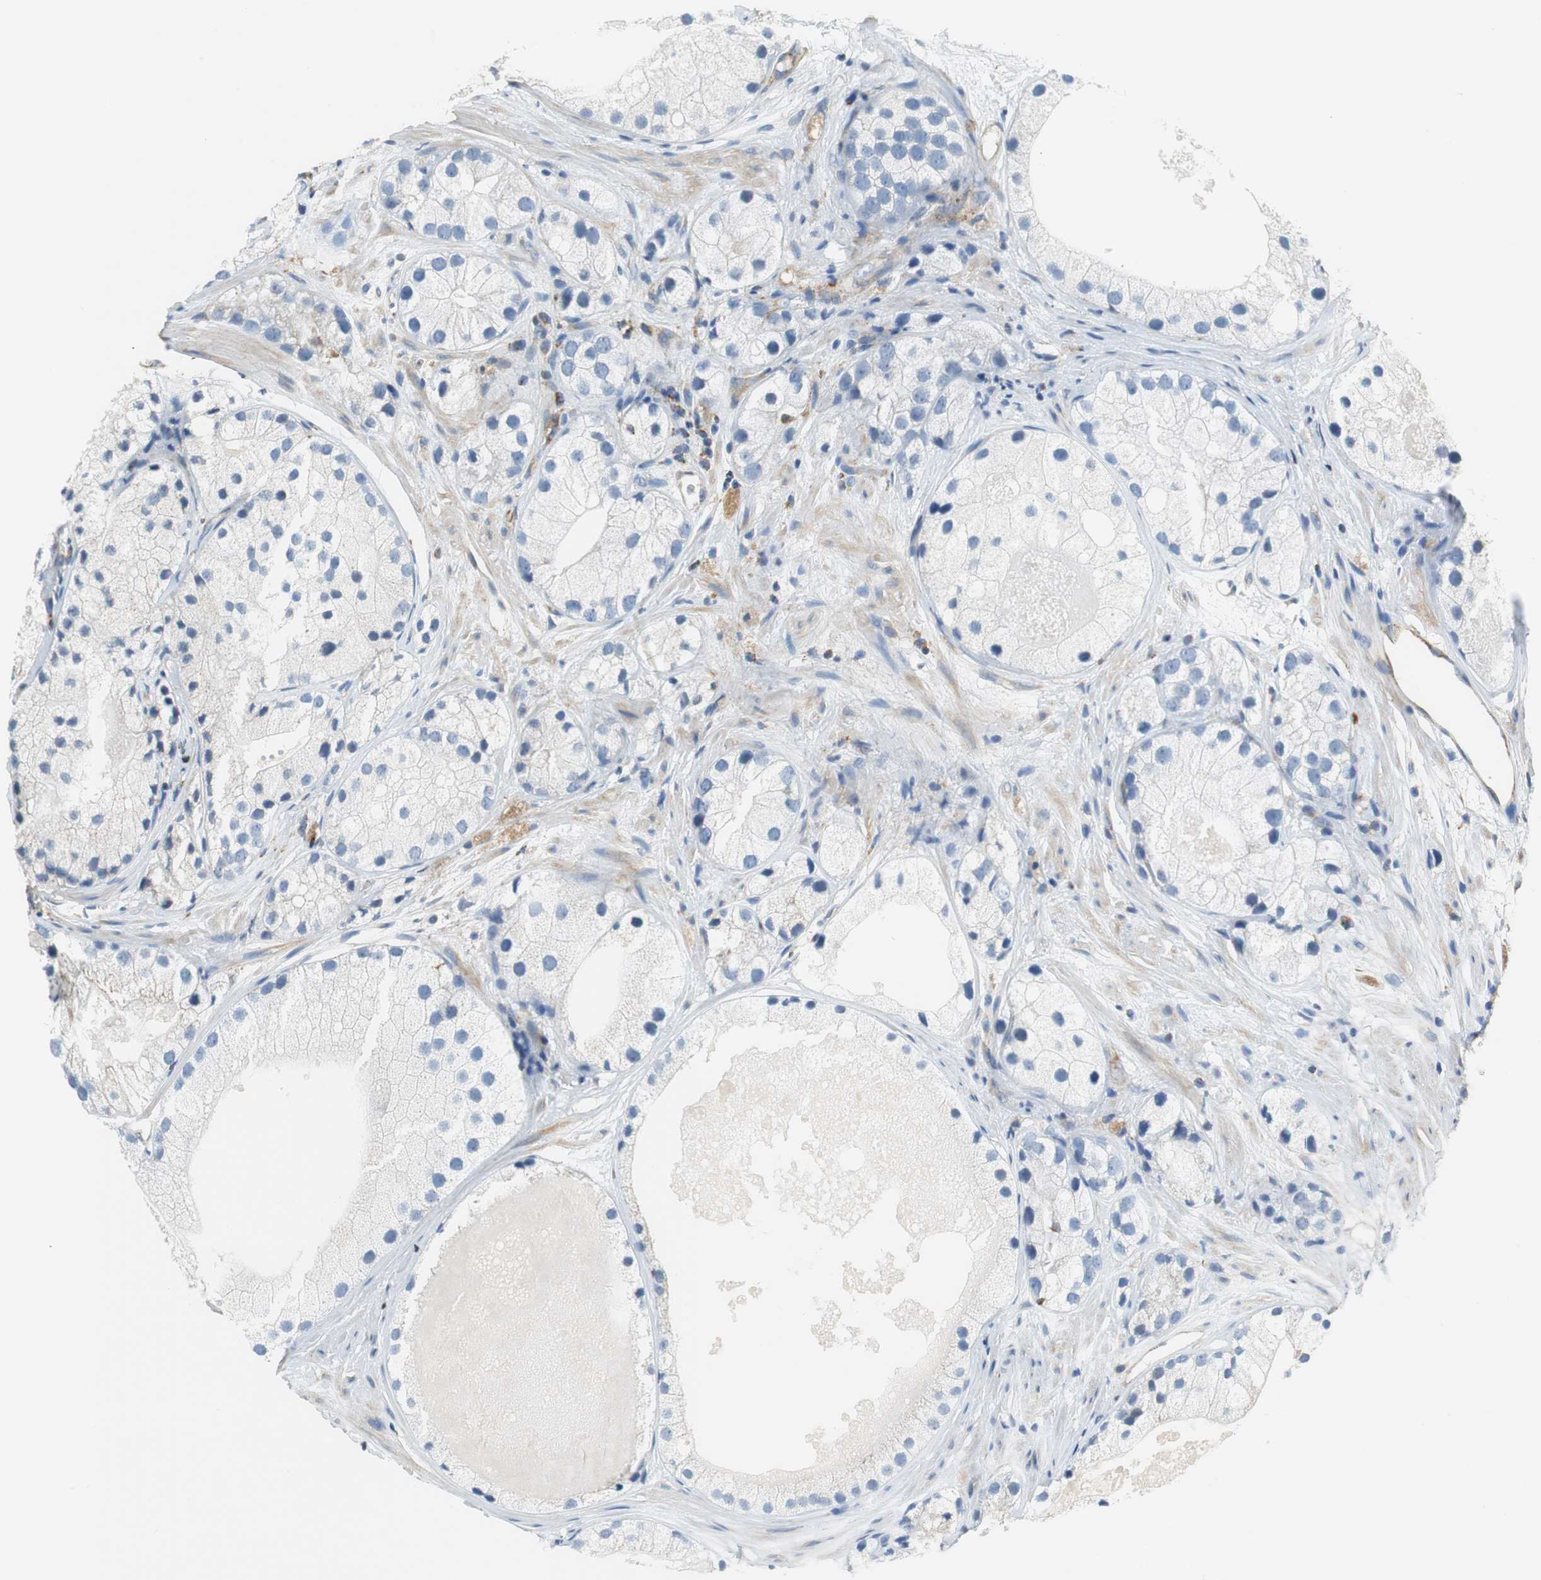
{"staining": {"intensity": "negative", "quantity": "none", "location": "none"}, "tissue": "prostate cancer", "cell_type": "Tumor cells", "image_type": "cancer", "snomed": [{"axis": "morphology", "description": "Adenocarcinoma, Low grade"}, {"axis": "topography", "description": "Prostate"}], "caption": "This is an immunohistochemistry image of human prostate adenocarcinoma (low-grade). There is no positivity in tumor cells.", "gene": "GSTK1", "patient": {"sex": "male", "age": 69}}